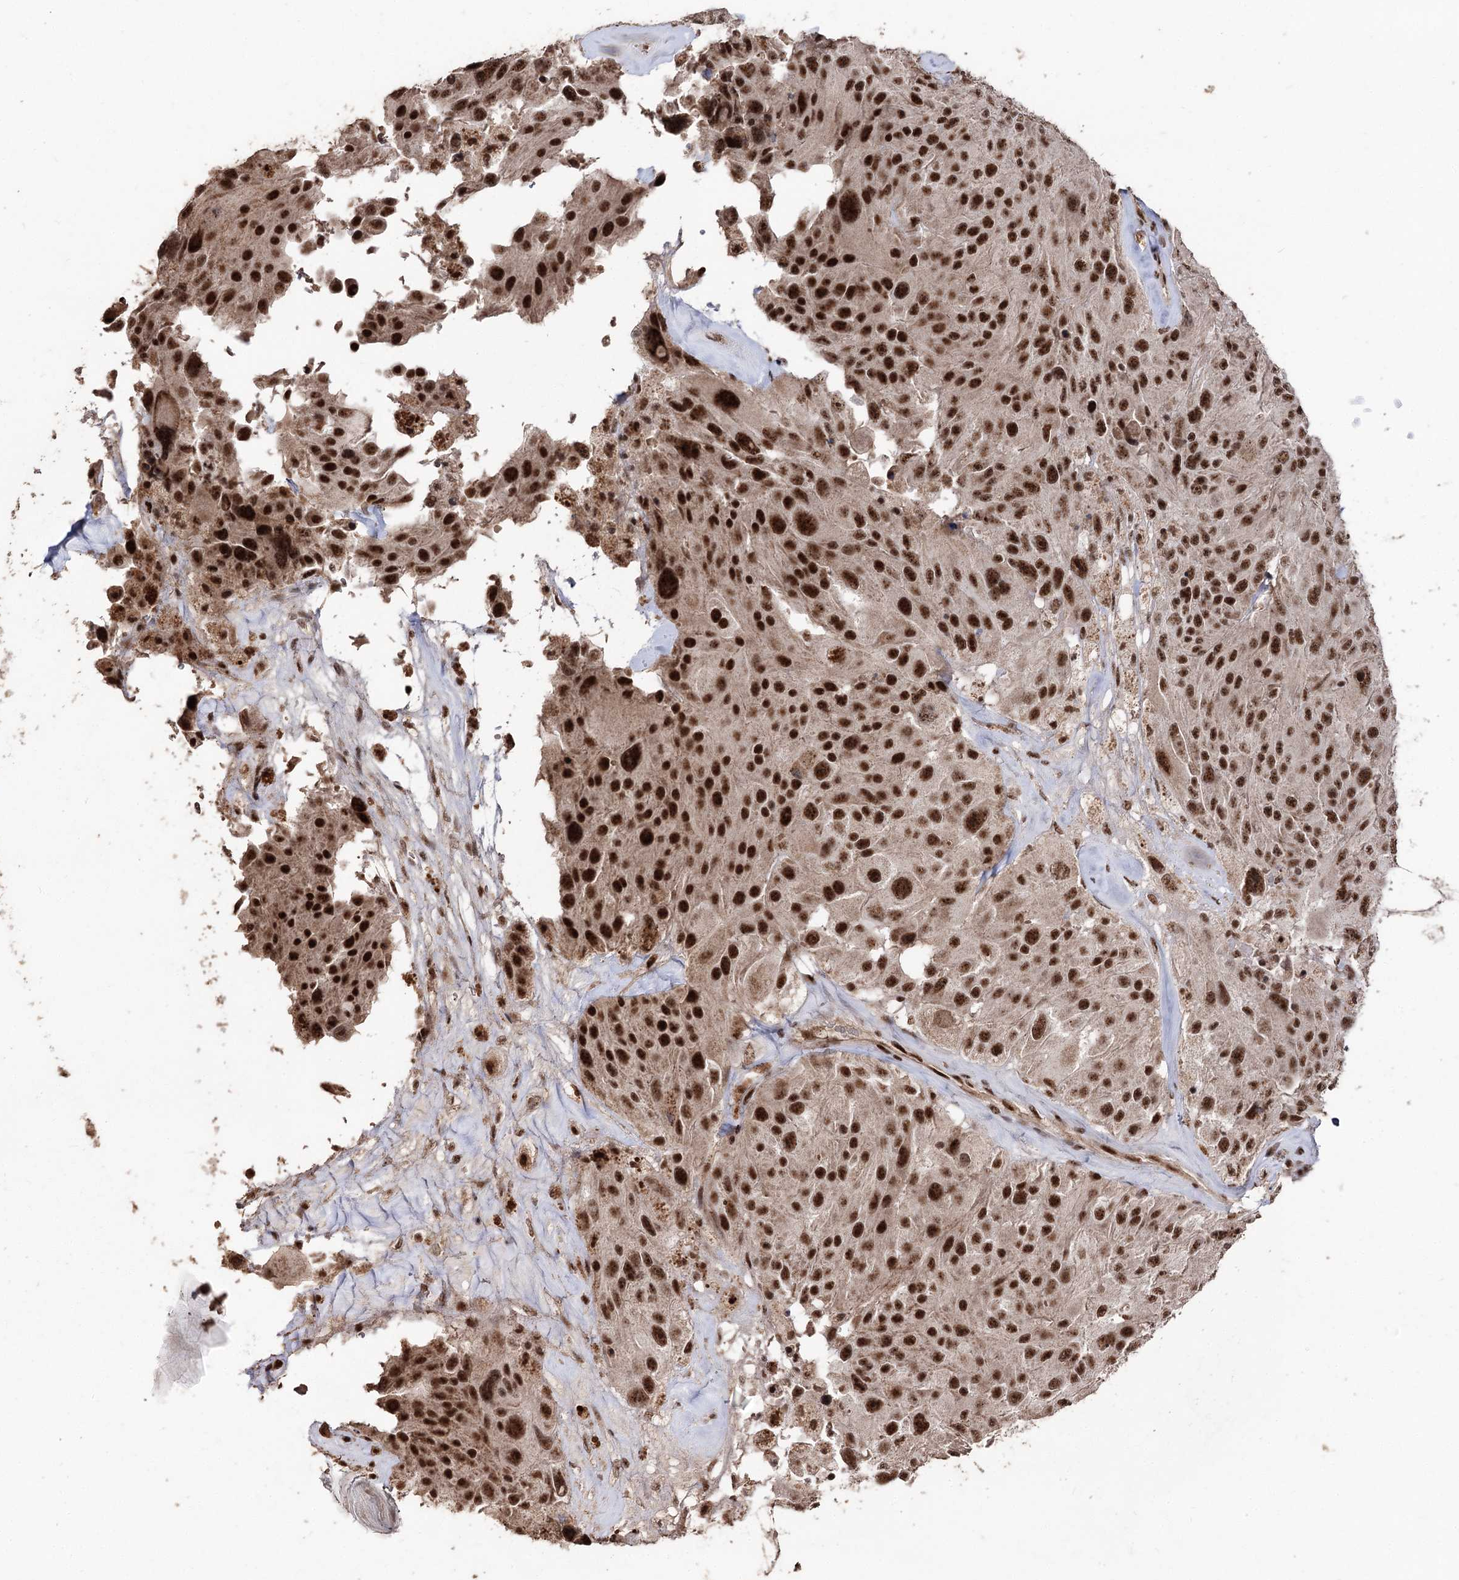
{"staining": {"intensity": "strong", "quantity": ">75%", "location": "nuclear"}, "tissue": "melanoma", "cell_type": "Tumor cells", "image_type": "cancer", "snomed": [{"axis": "morphology", "description": "Malignant melanoma, Metastatic site"}, {"axis": "topography", "description": "Lymph node"}], "caption": "A high amount of strong nuclear expression is present in about >75% of tumor cells in malignant melanoma (metastatic site) tissue.", "gene": "U2SURP", "patient": {"sex": "male", "age": 62}}